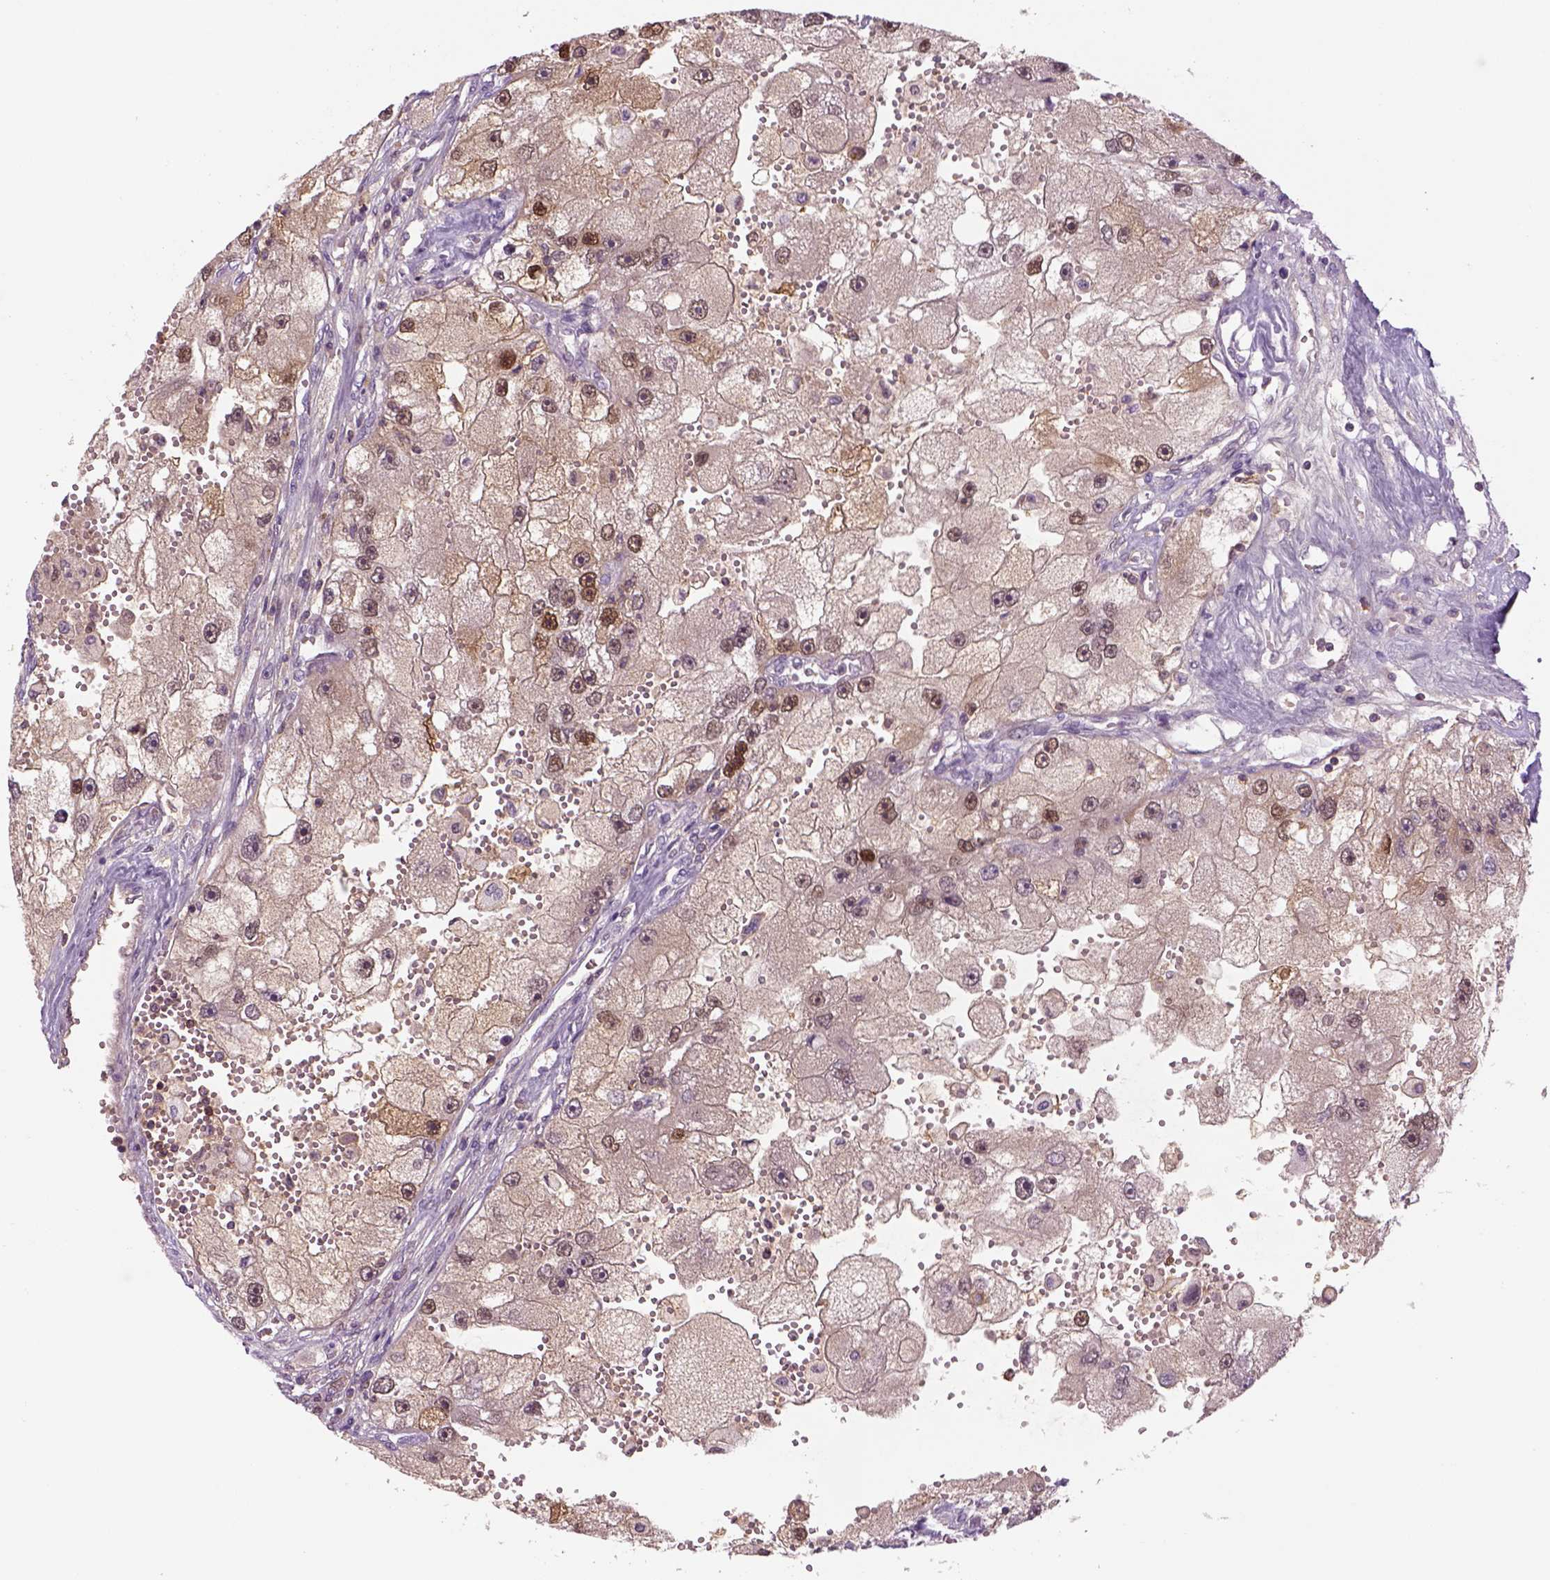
{"staining": {"intensity": "moderate", "quantity": ">75%", "location": "cytoplasmic/membranous,nuclear"}, "tissue": "renal cancer", "cell_type": "Tumor cells", "image_type": "cancer", "snomed": [{"axis": "morphology", "description": "Adenocarcinoma, NOS"}, {"axis": "topography", "description": "Kidney"}], "caption": "Immunohistochemical staining of adenocarcinoma (renal) demonstrates moderate cytoplasmic/membranous and nuclear protein expression in approximately >75% of tumor cells.", "gene": "GOT1", "patient": {"sex": "male", "age": 63}}